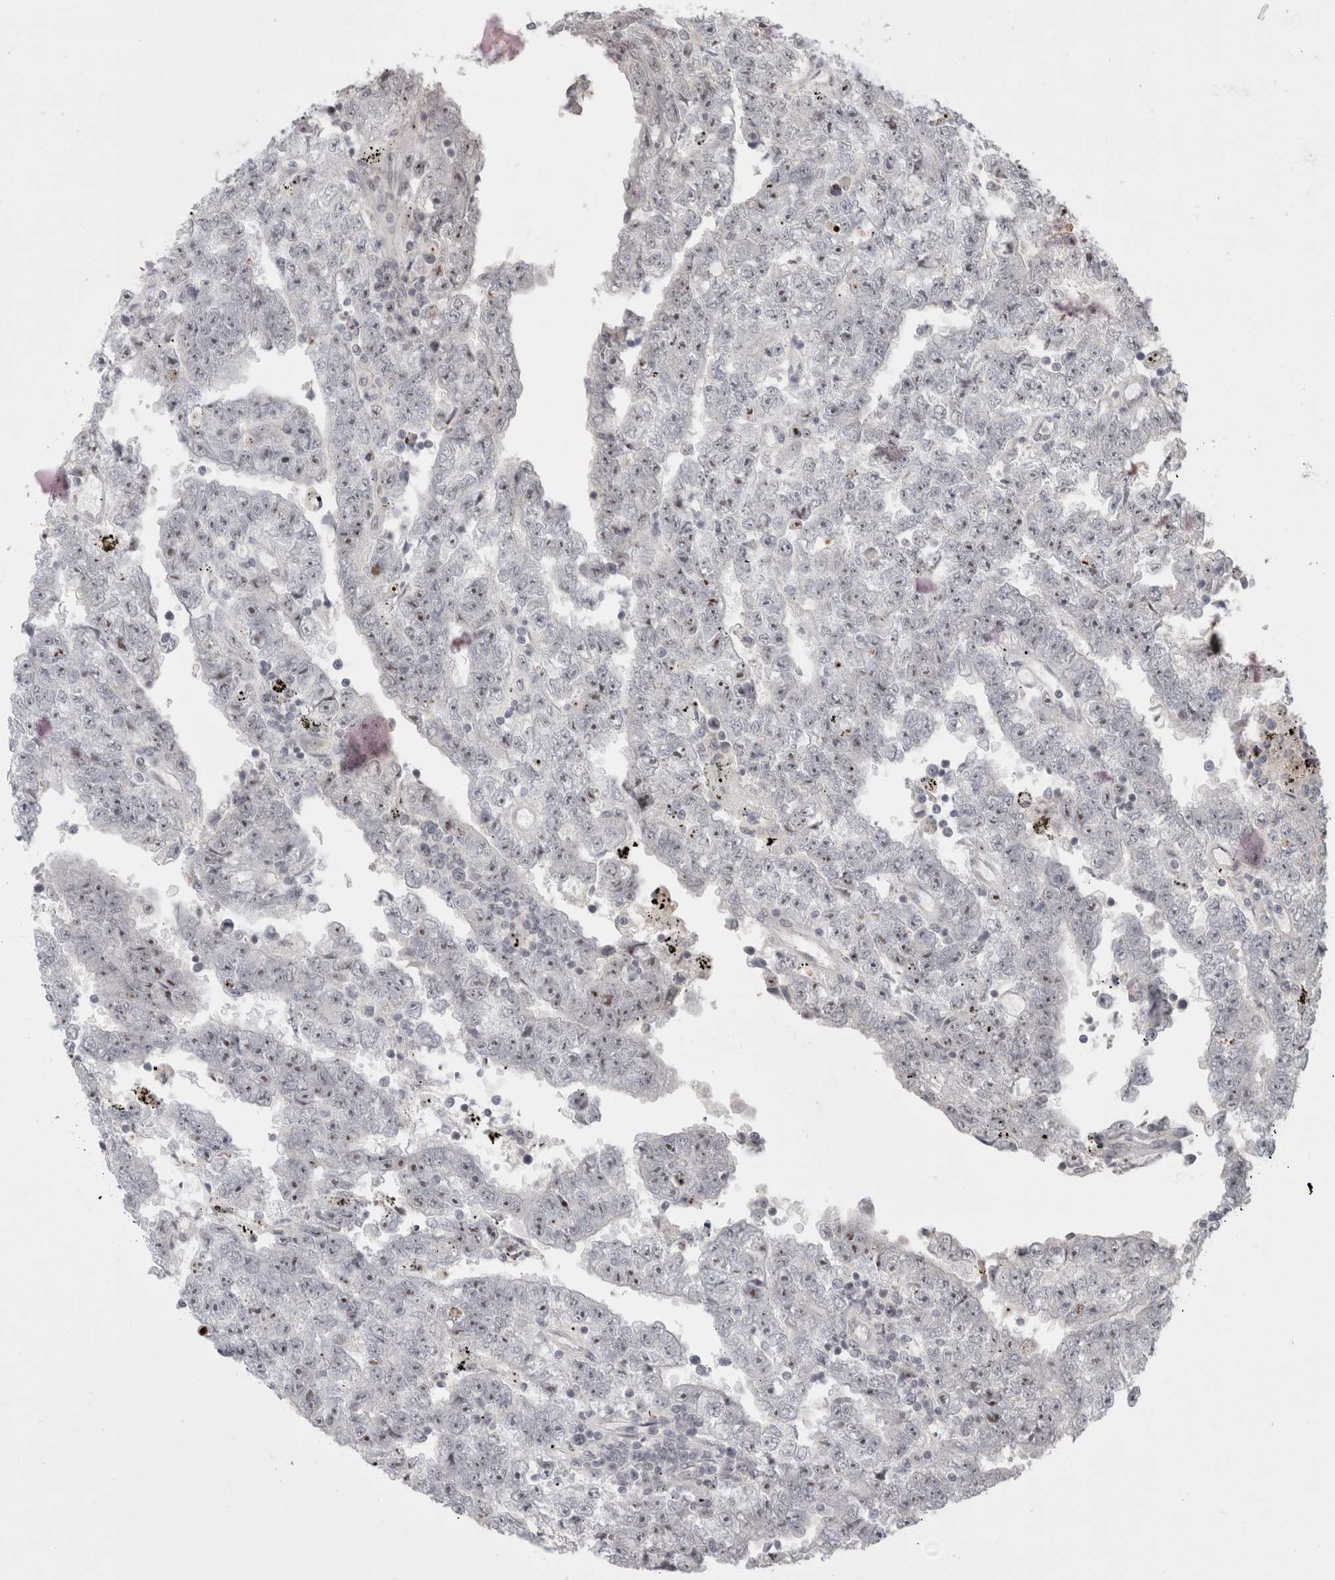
{"staining": {"intensity": "negative", "quantity": "none", "location": "none"}, "tissue": "testis cancer", "cell_type": "Tumor cells", "image_type": "cancer", "snomed": [{"axis": "morphology", "description": "Carcinoma, Embryonal, NOS"}, {"axis": "topography", "description": "Testis"}], "caption": "This is an immunohistochemistry histopathology image of testis embryonal carcinoma. There is no positivity in tumor cells.", "gene": "SENP6", "patient": {"sex": "male", "age": 25}}